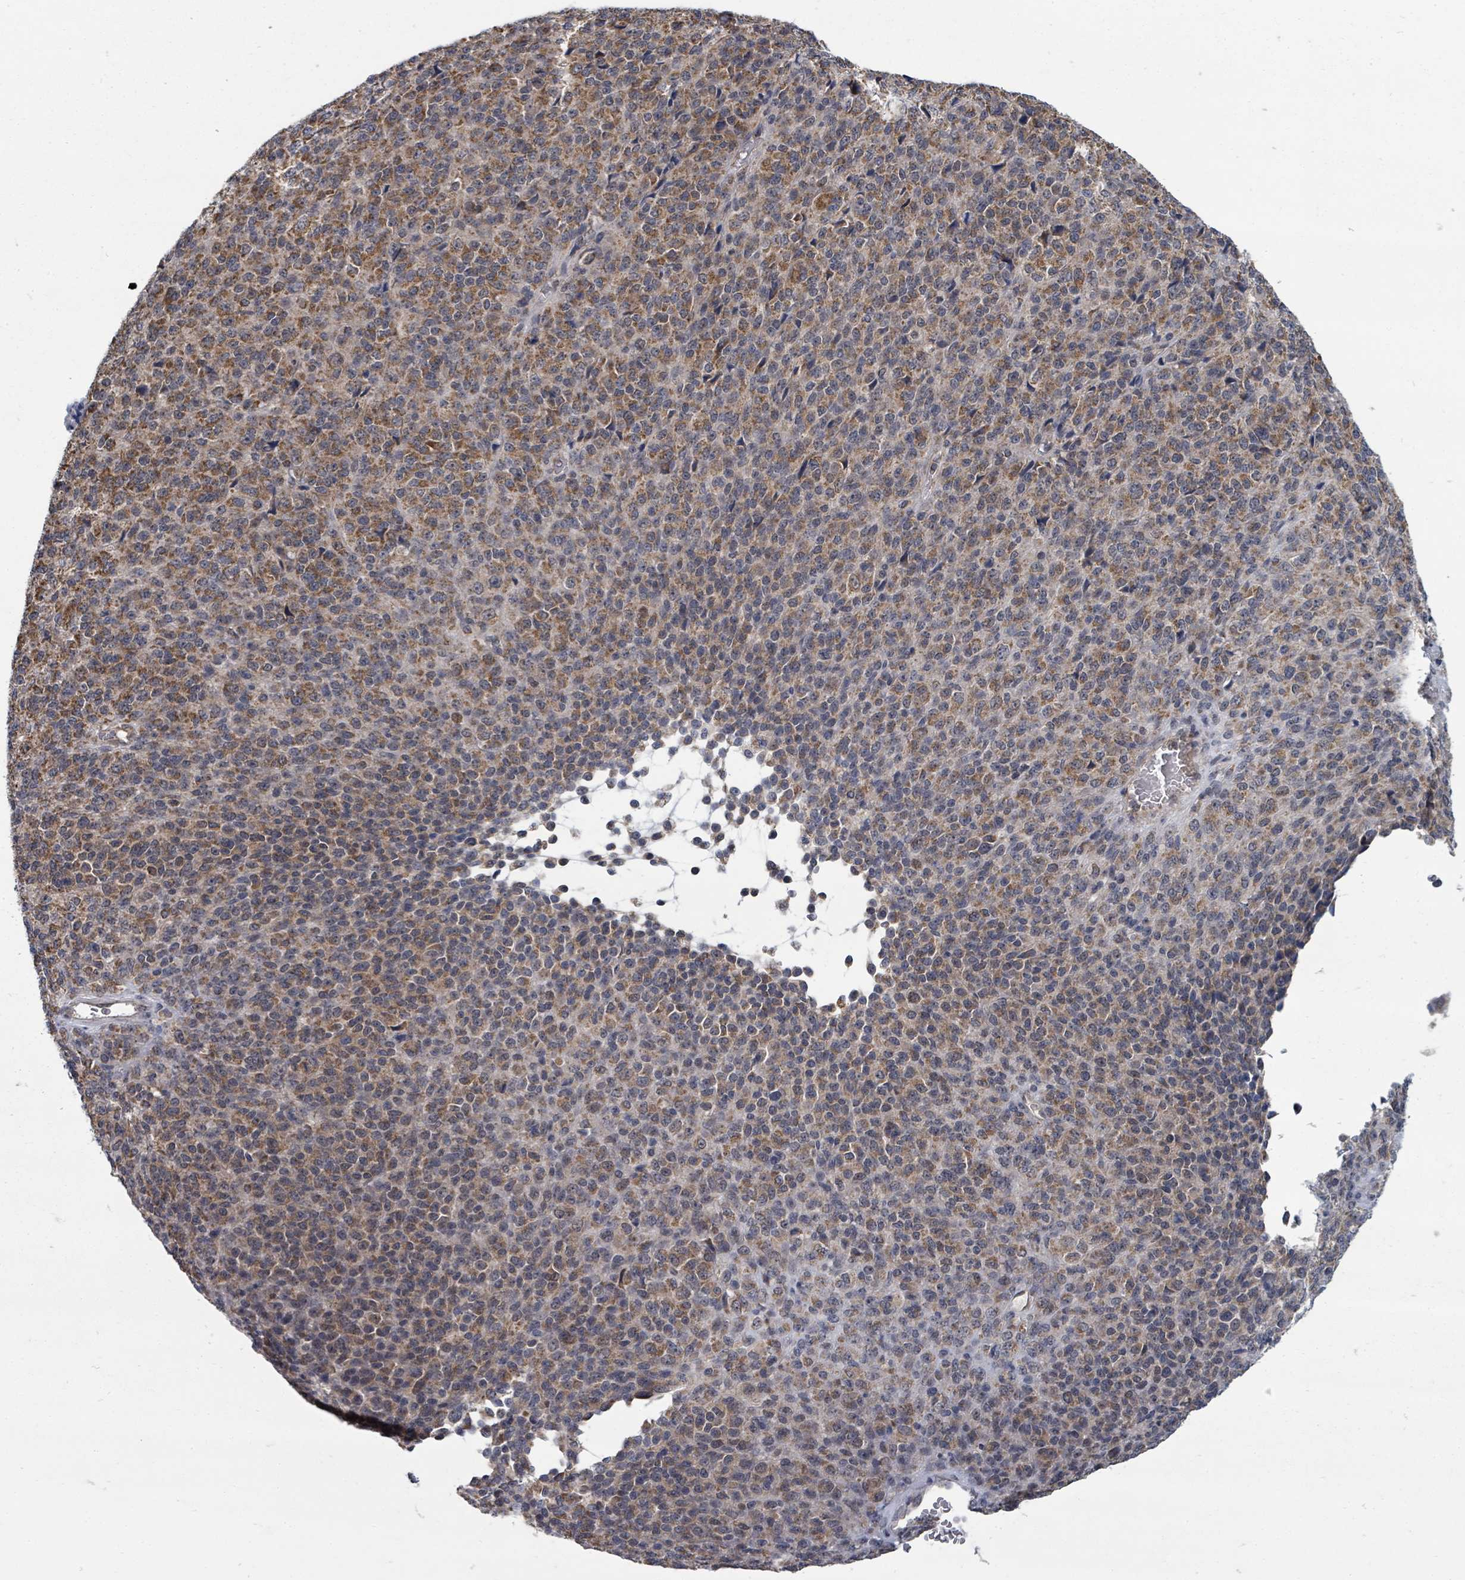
{"staining": {"intensity": "moderate", "quantity": ">75%", "location": "cytoplasmic/membranous"}, "tissue": "melanoma", "cell_type": "Tumor cells", "image_type": "cancer", "snomed": [{"axis": "morphology", "description": "Malignant melanoma, Metastatic site"}, {"axis": "topography", "description": "Brain"}], "caption": "A brown stain highlights moderate cytoplasmic/membranous positivity of a protein in malignant melanoma (metastatic site) tumor cells.", "gene": "MAGOHB", "patient": {"sex": "female", "age": 56}}